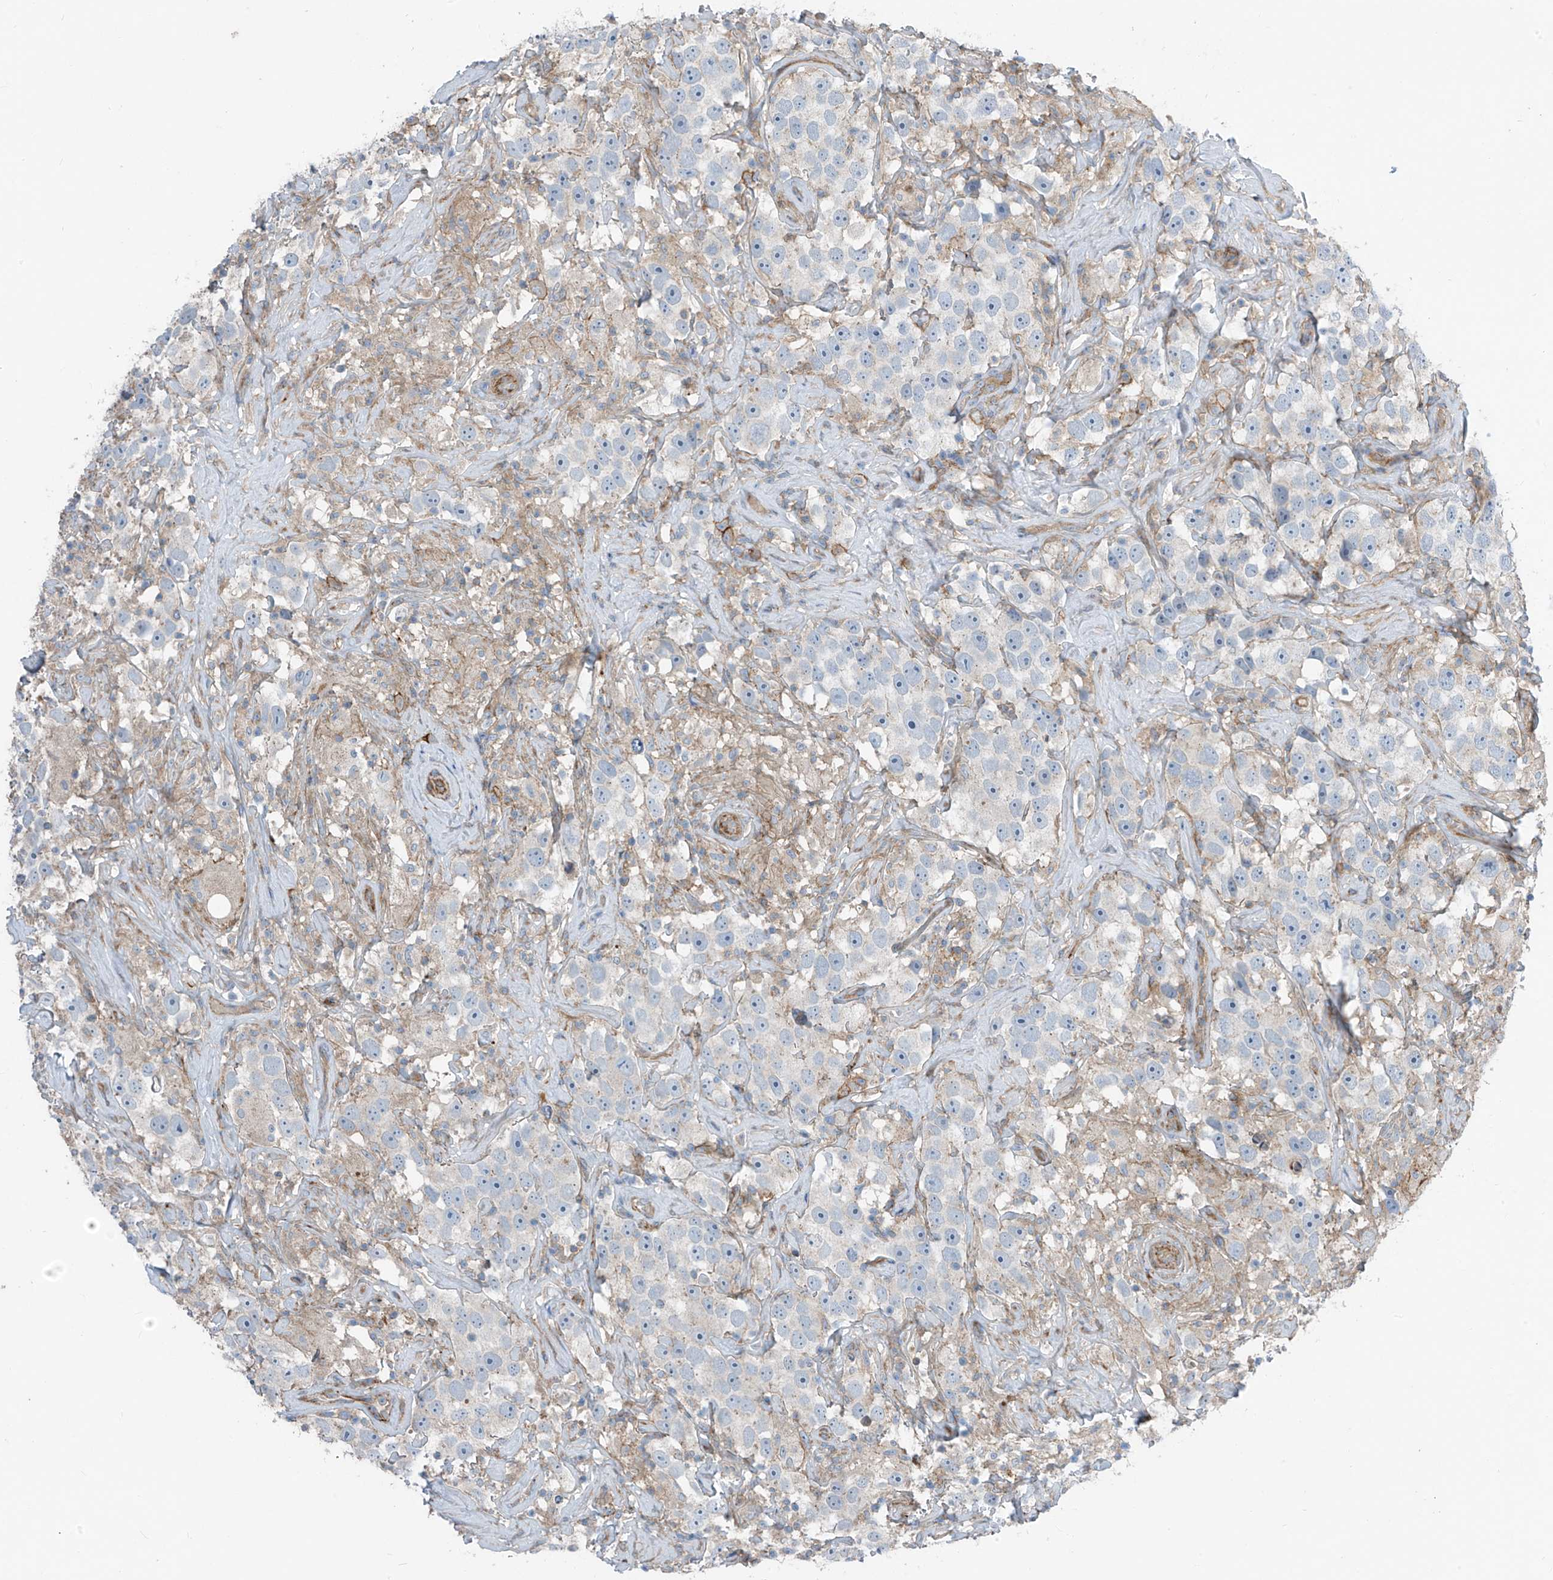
{"staining": {"intensity": "negative", "quantity": "none", "location": "none"}, "tissue": "testis cancer", "cell_type": "Tumor cells", "image_type": "cancer", "snomed": [{"axis": "morphology", "description": "Seminoma, NOS"}, {"axis": "topography", "description": "Testis"}], "caption": "DAB immunohistochemical staining of human testis seminoma shows no significant positivity in tumor cells.", "gene": "SLC1A5", "patient": {"sex": "male", "age": 49}}